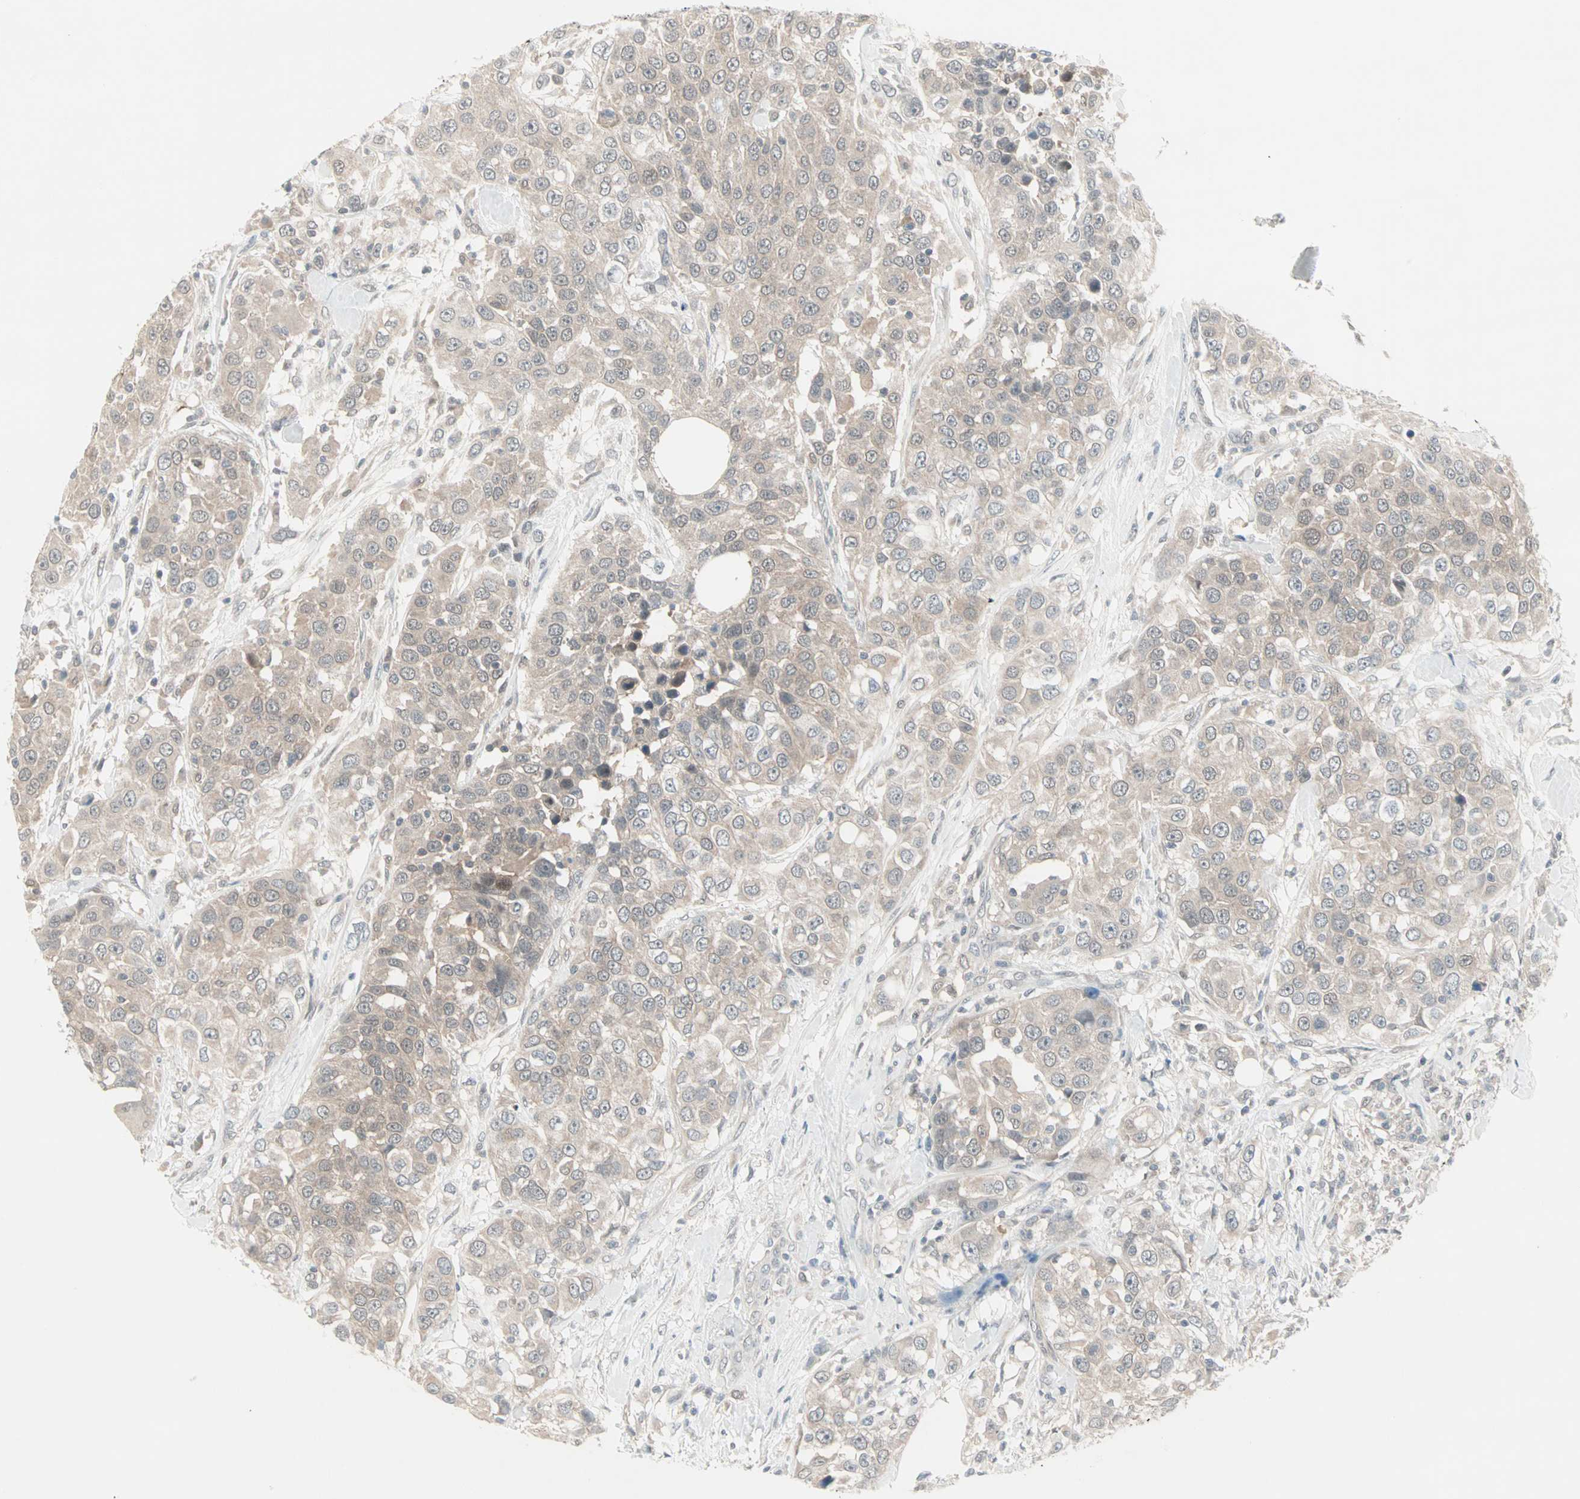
{"staining": {"intensity": "weak", "quantity": ">75%", "location": "cytoplasmic/membranous"}, "tissue": "urothelial cancer", "cell_type": "Tumor cells", "image_type": "cancer", "snomed": [{"axis": "morphology", "description": "Urothelial carcinoma, High grade"}, {"axis": "topography", "description": "Urinary bladder"}], "caption": "High-grade urothelial carcinoma was stained to show a protein in brown. There is low levels of weak cytoplasmic/membranous staining in approximately >75% of tumor cells.", "gene": "PTPA", "patient": {"sex": "female", "age": 80}}